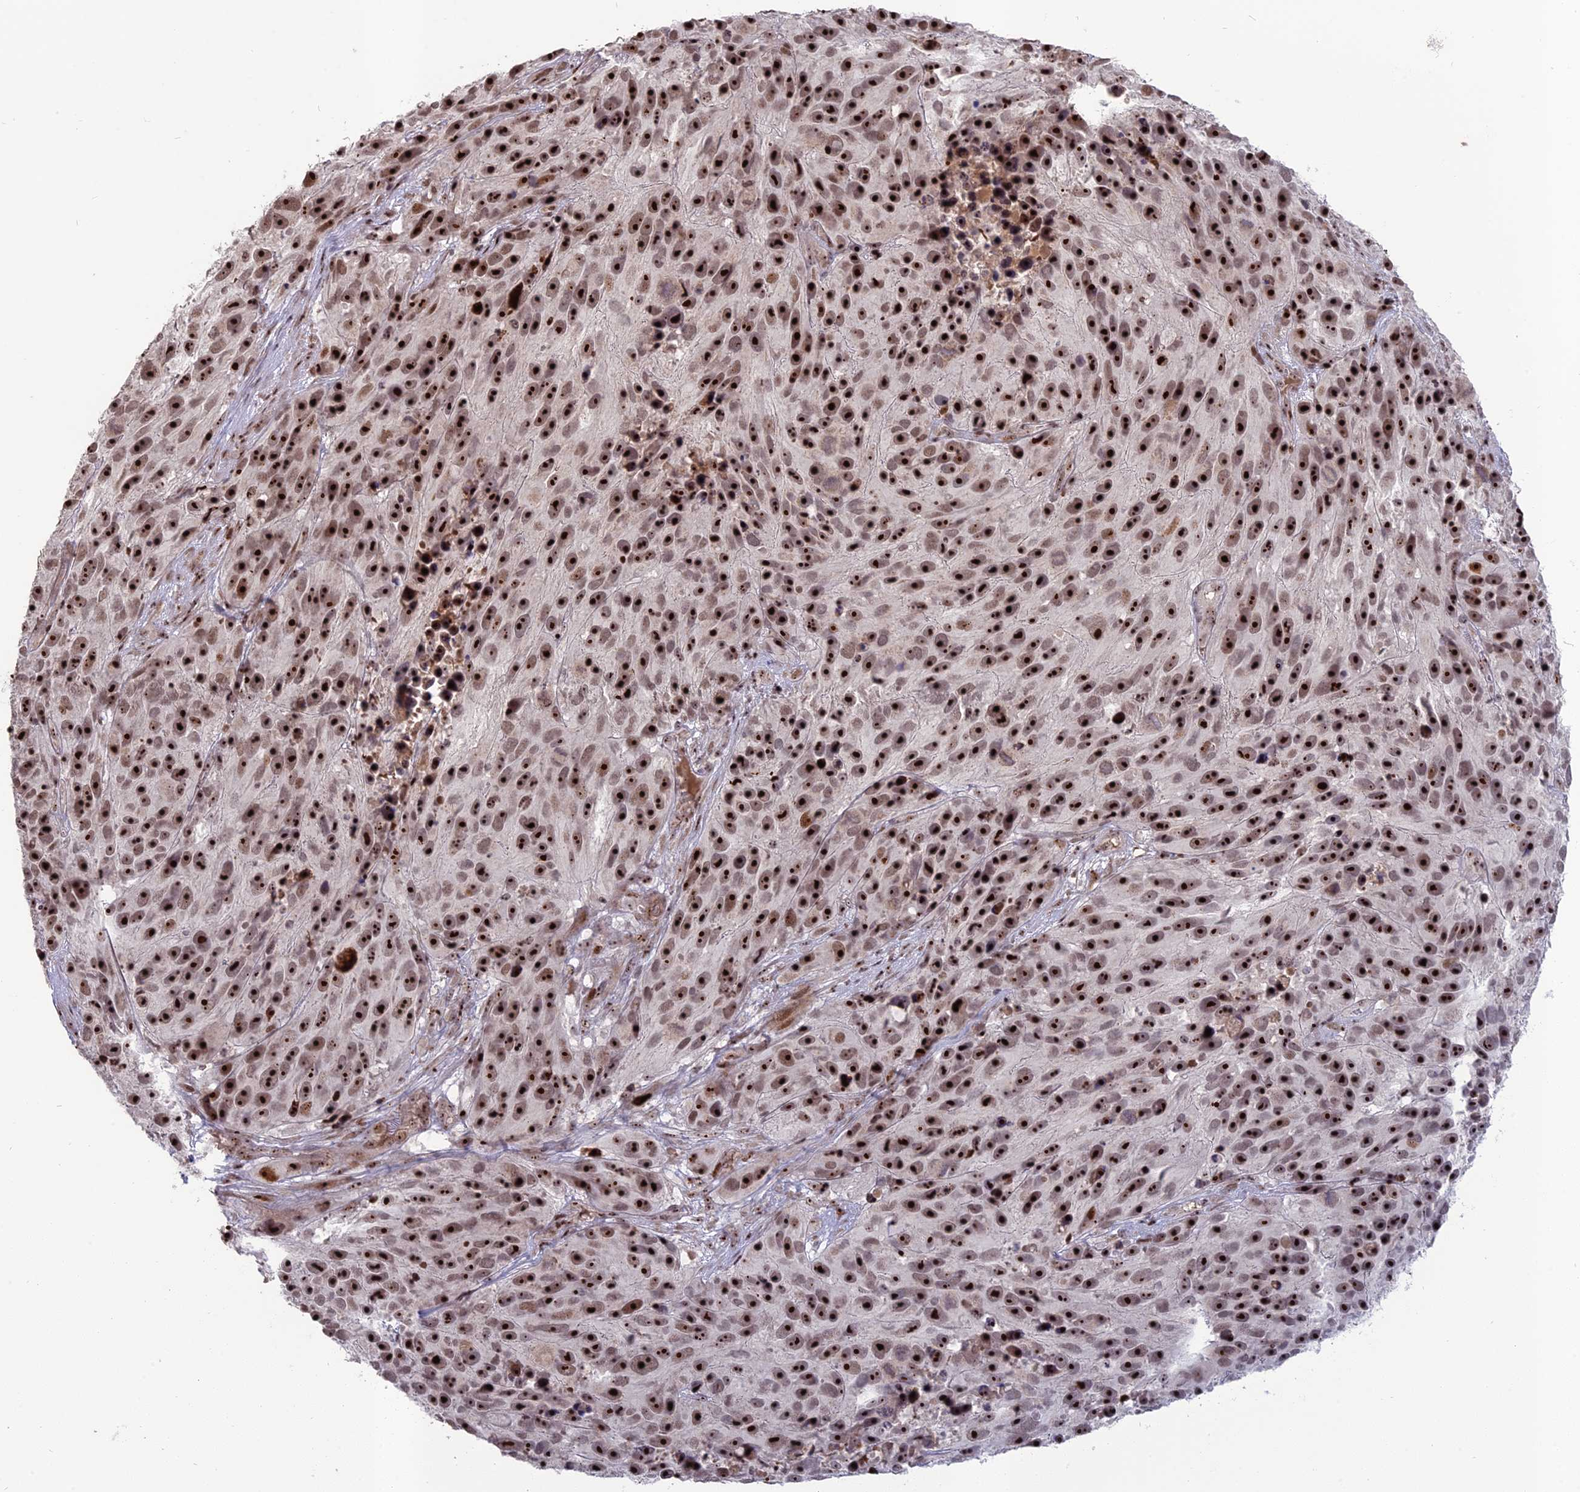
{"staining": {"intensity": "strong", "quantity": ">75%", "location": "nuclear"}, "tissue": "melanoma", "cell_type": "Tumor cells", "image_type": "cancer", "snomed": [{"axis": "morphology", "description": "Malignant melanoma, NOS"}, {"axis": "topography", "description": "Skin"}], "caption": "A brown stain labels strong nuclear staining of a protein in melanoma tumor cells.", "gene": "FAM131A", "patient": {"sex": "male", "age": 84}}